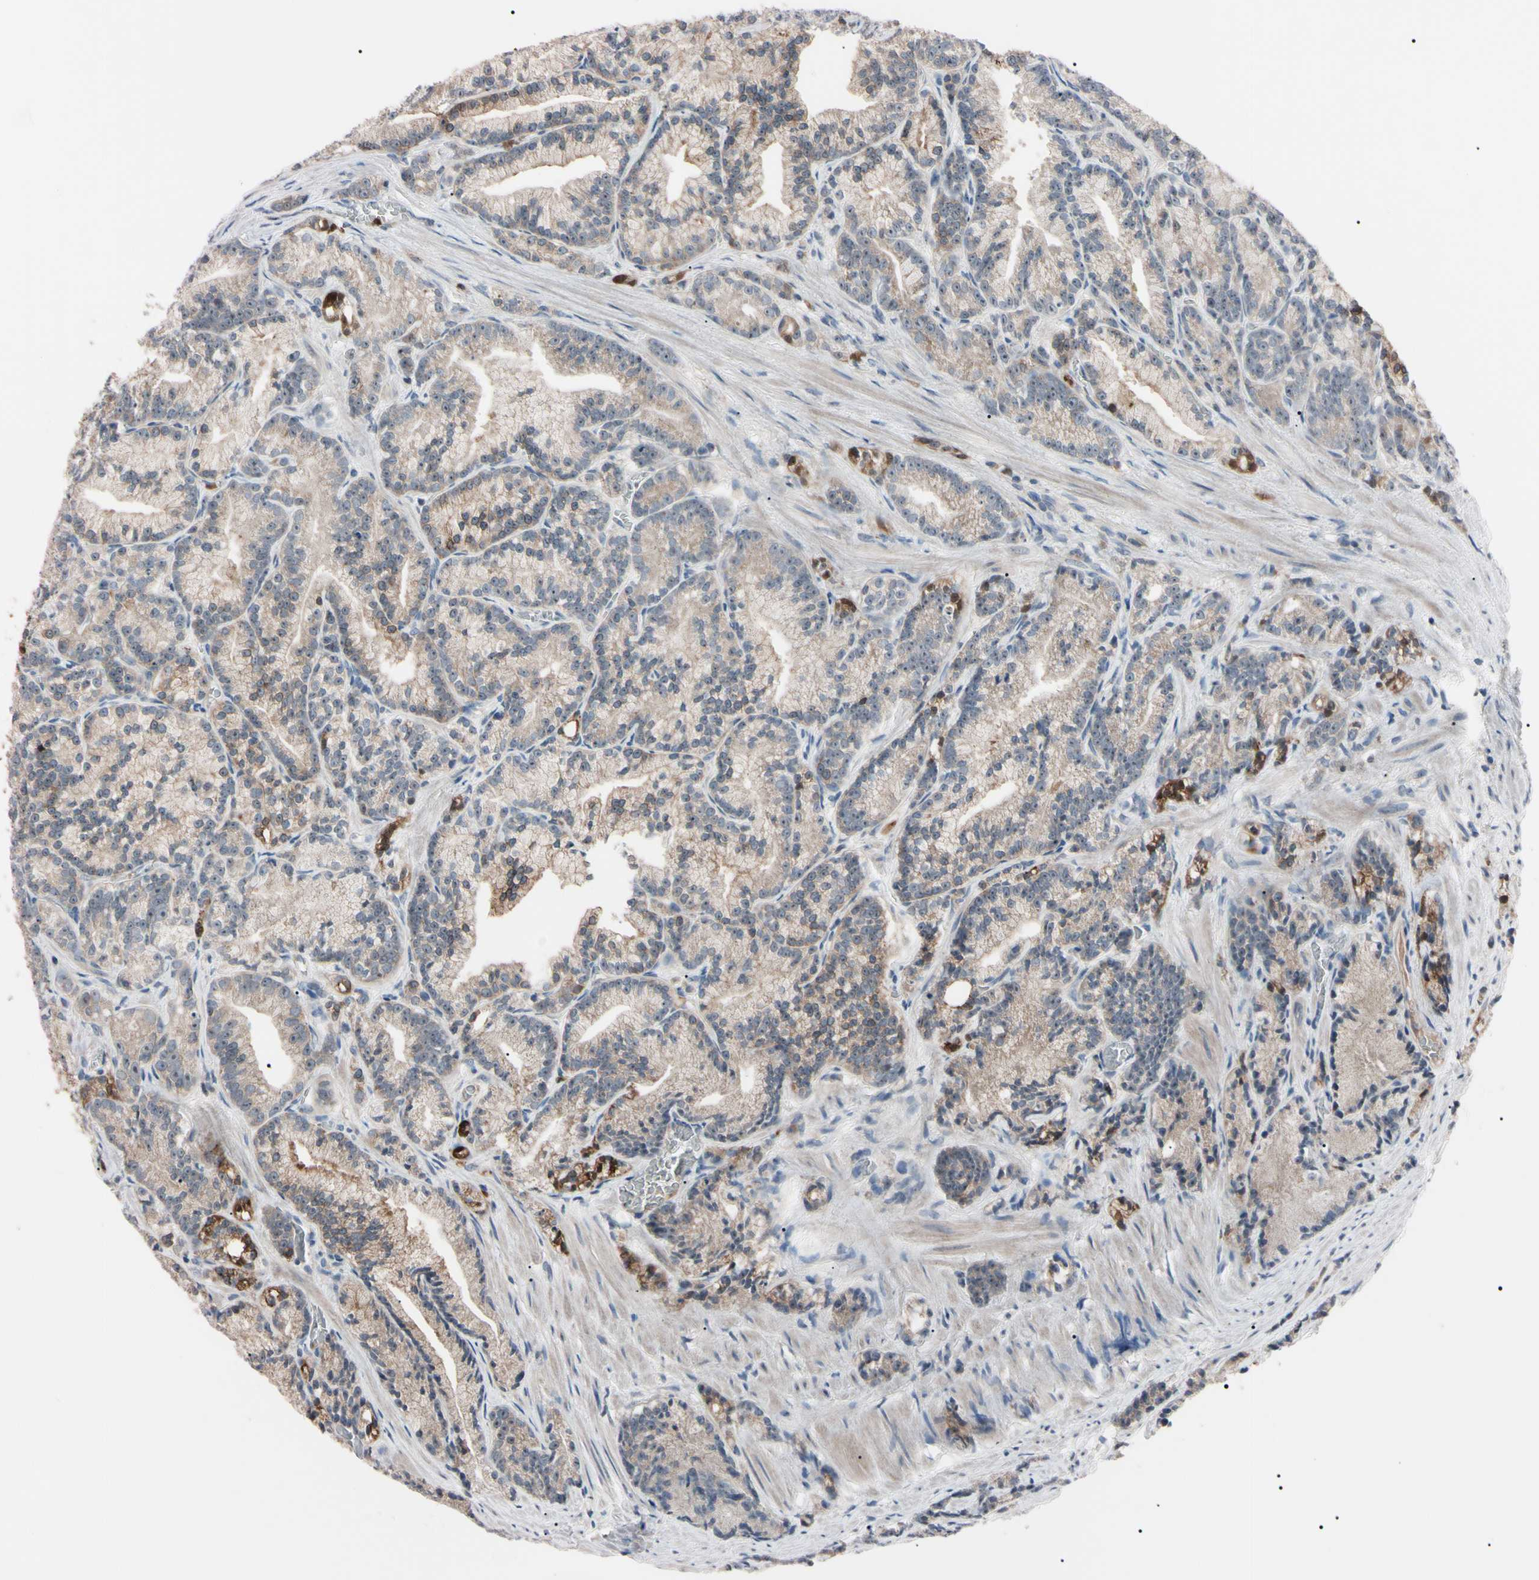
{"staining": {"intensity": "moderate", "quantity": "25%-75%", "location": "cytoplasmic/membranous,nuclear"}, "tissue": "prostate cancer", "cell_type": "Tumor cells", "image_type": "cancer", "snomed": [{"axis": "morphology", "description": "Adenocarcinoma, Low grade"}, {"axis": "topography", "description": "Prostate"}], "caption": "IHC (DAB) staining of human prostate cancer reveals moderate cytoplasmic/membranous and nuclear protein expression in approximately 25%-75% of tumor cells.", "gene": "TRAF5", "patient": {"sex": "male", "age": 89}}